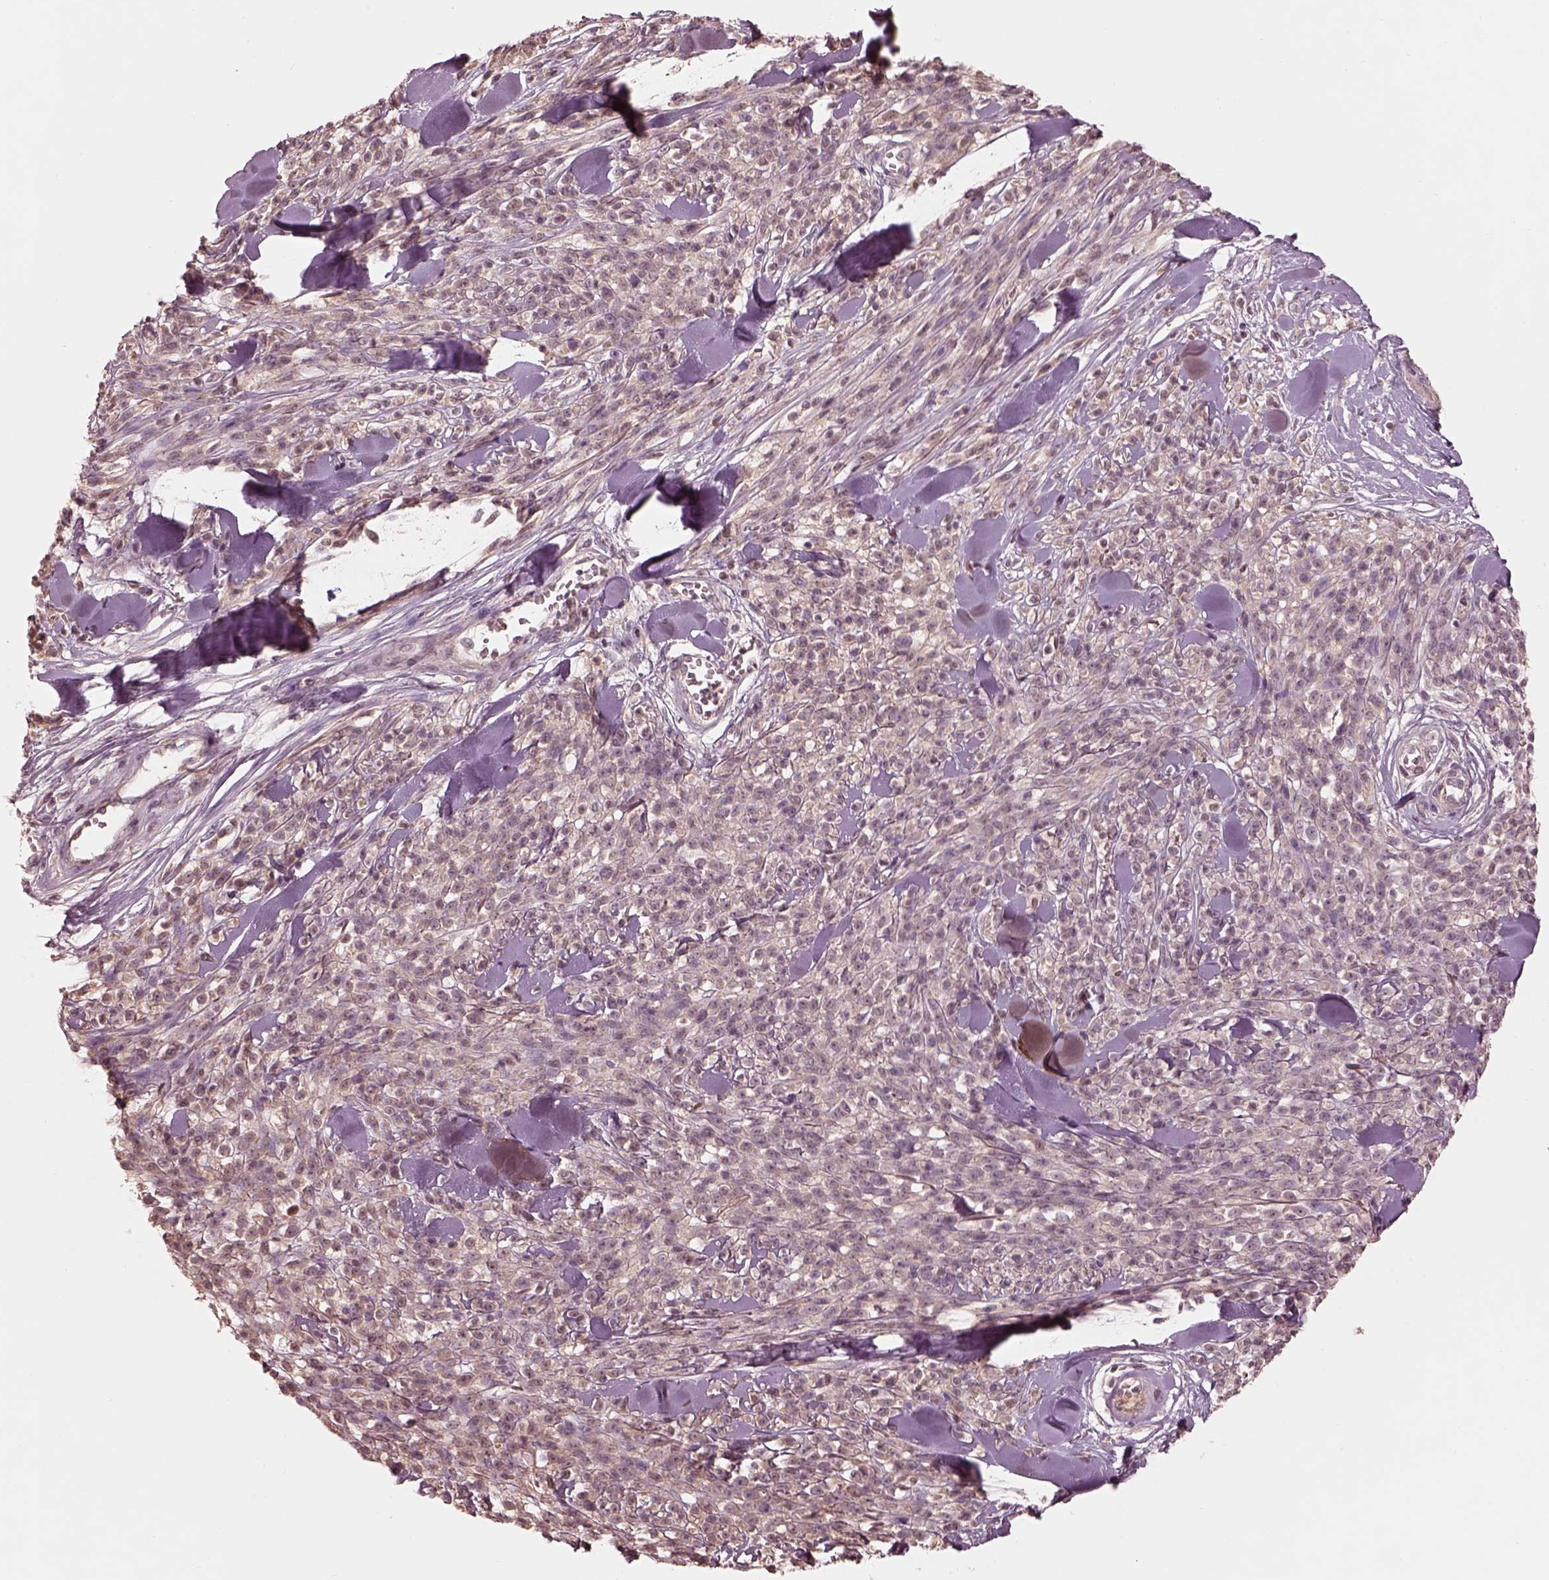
{"staining": {"intensity": "negative", "quantity": "none", "location": "none"}, "tissue": "melanoma", "cell_type": "Tumor cells", "image_type": "cancer", "snomed": [{"axis": "morphology", "description": "Malignant melanoma, NOS"}, {"axis": "topography", "description": "Skin"}, {"axis": "topography", "description": "Skin of trunk"}], "caption": "DAB immunohistochemical staining of human melanoma reveals no significant positivity in tumor cells.", "gene": "TF", "patient": {"sex": "male", "age": 74}}